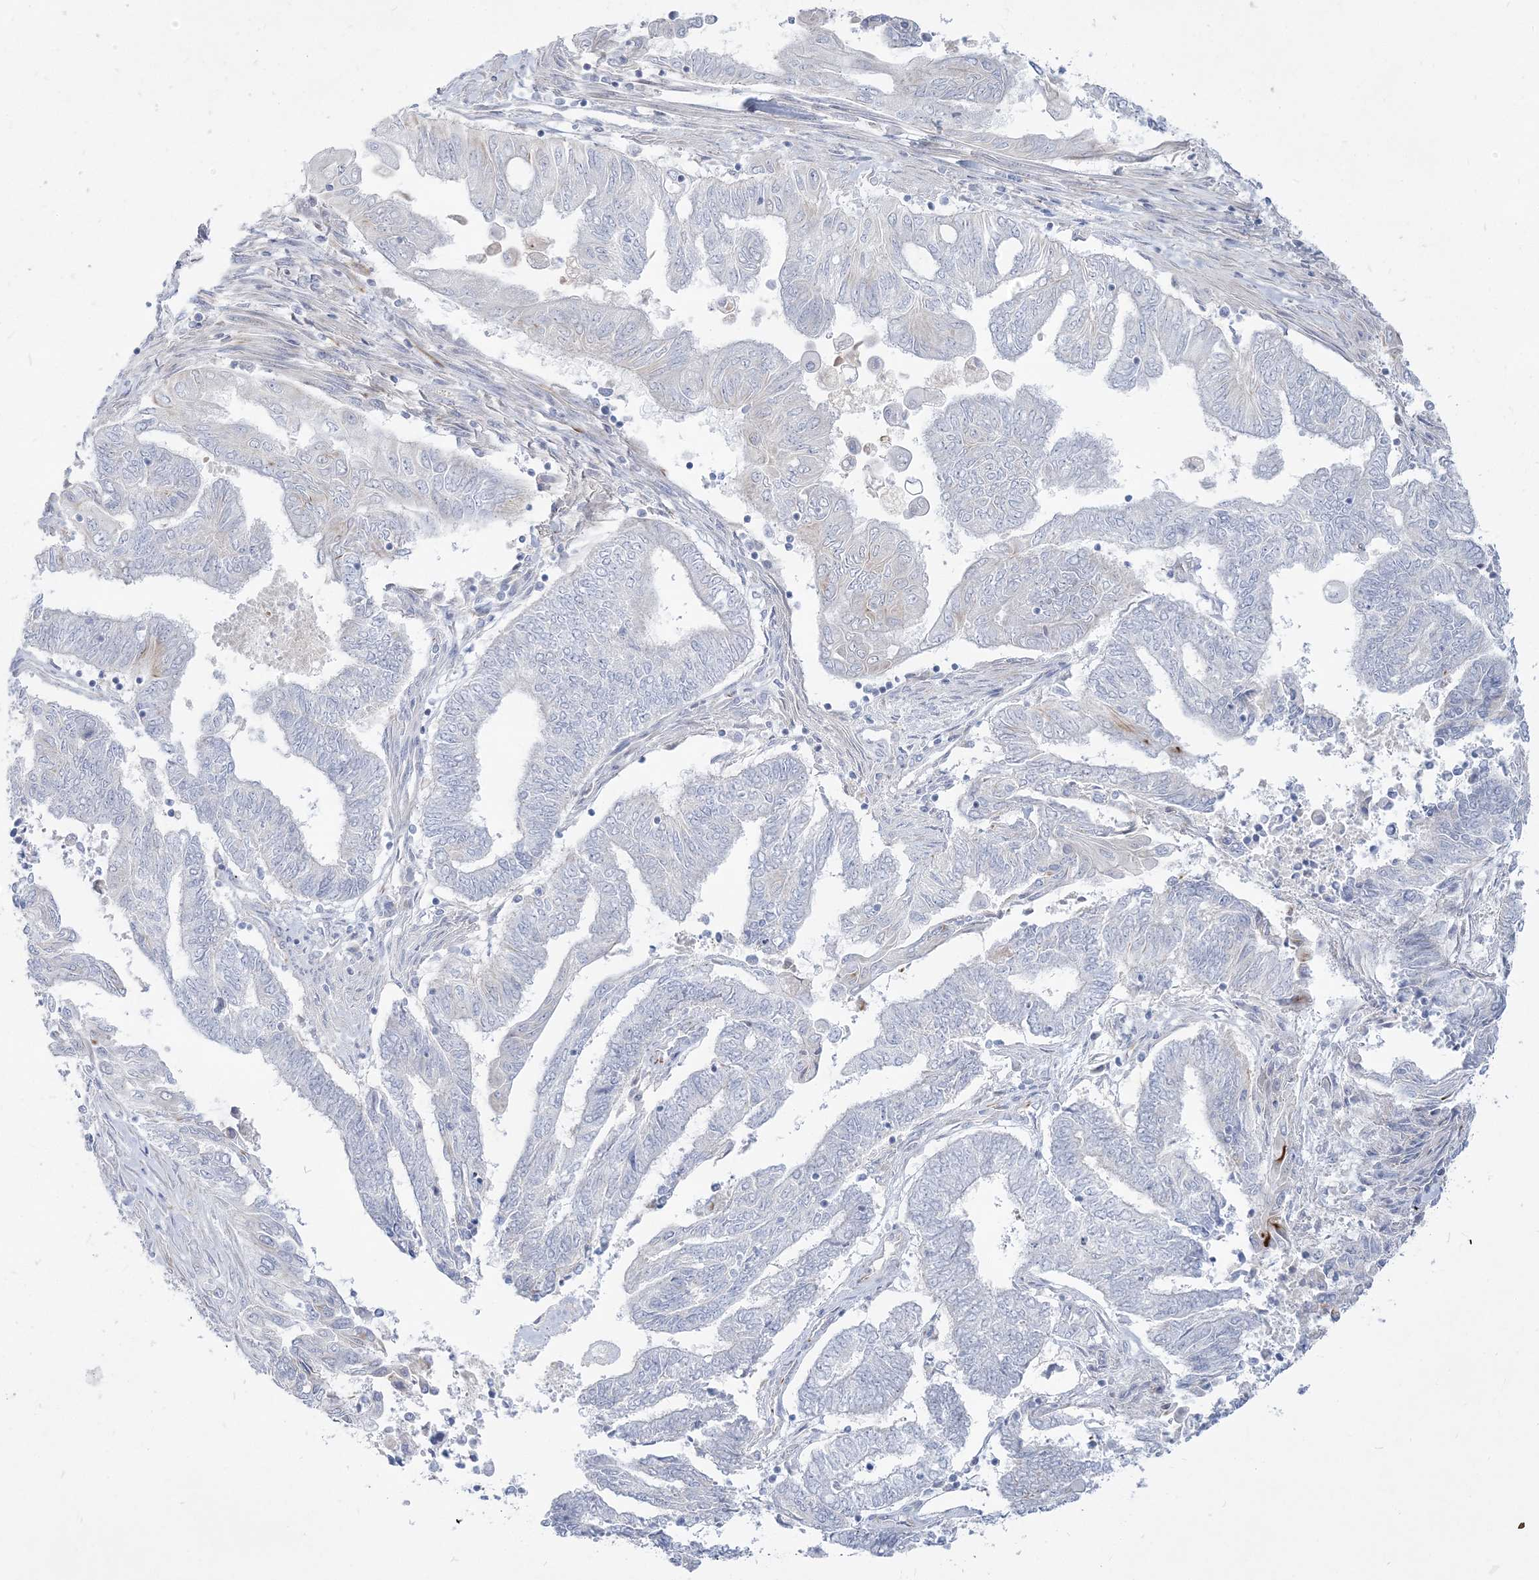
{"staining": {"intensity": "negative", "quantity": "none", "location": "none"}, "tissue": "endometrial cancer", "cell_type": "Tumor cells", "image_type": "cancer", "snomed": [{"axis": "morphology", "description": "Adenocarcinoma, NOS"}, {"axis": "topography", "description": "Uterus"}, {"axis": "topography", "description": "Endometrium"}], "caption": "Tumor cells show no significant expression in endometrial adenocarcinoma.", "gene": "GPAT2", "patient": {"sex": "female", "age": 70}}